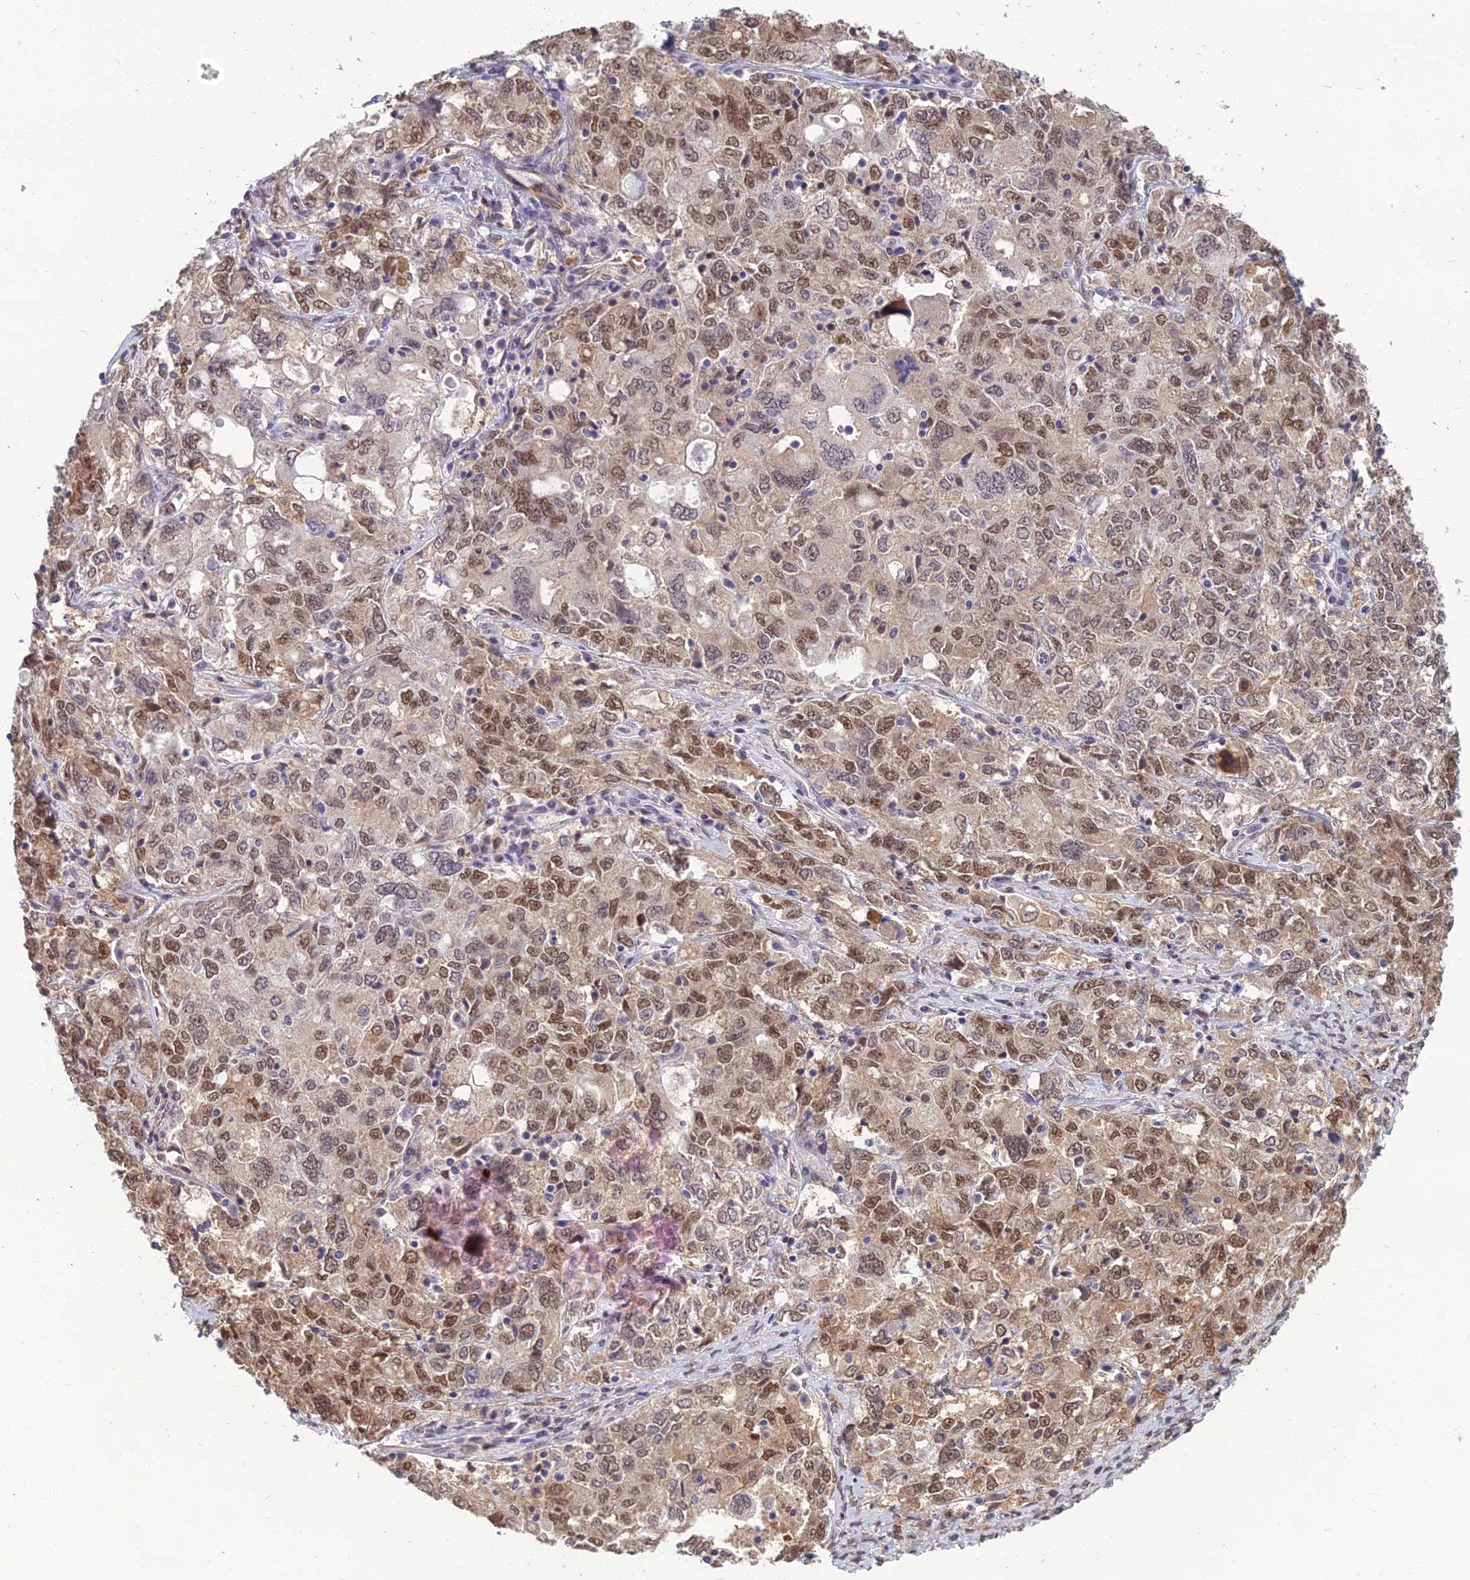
{"staining": {"intensity": "moderate", "quantity": ">75%", "location": "nuclear"}, "tissue": "ovarian cancer", "cell_type": "Tumor cells", "image_type": "cancer", "snomed": [{"axis": "morphology", "description": "Carcinoma, endometroid"}, {"axis": "topography", "description": "Ovary"}], "caption": "Ovarian cancer (endometroid carcinoma) stained with DAB (3,3'-diaminobenzidine) immunohistochemistry shows medium levels of moderate nuclear positivity in approximately >75% of tumor cells.", "gene": "NR4A3", "patient": {"sex": "female", "age": 62}}